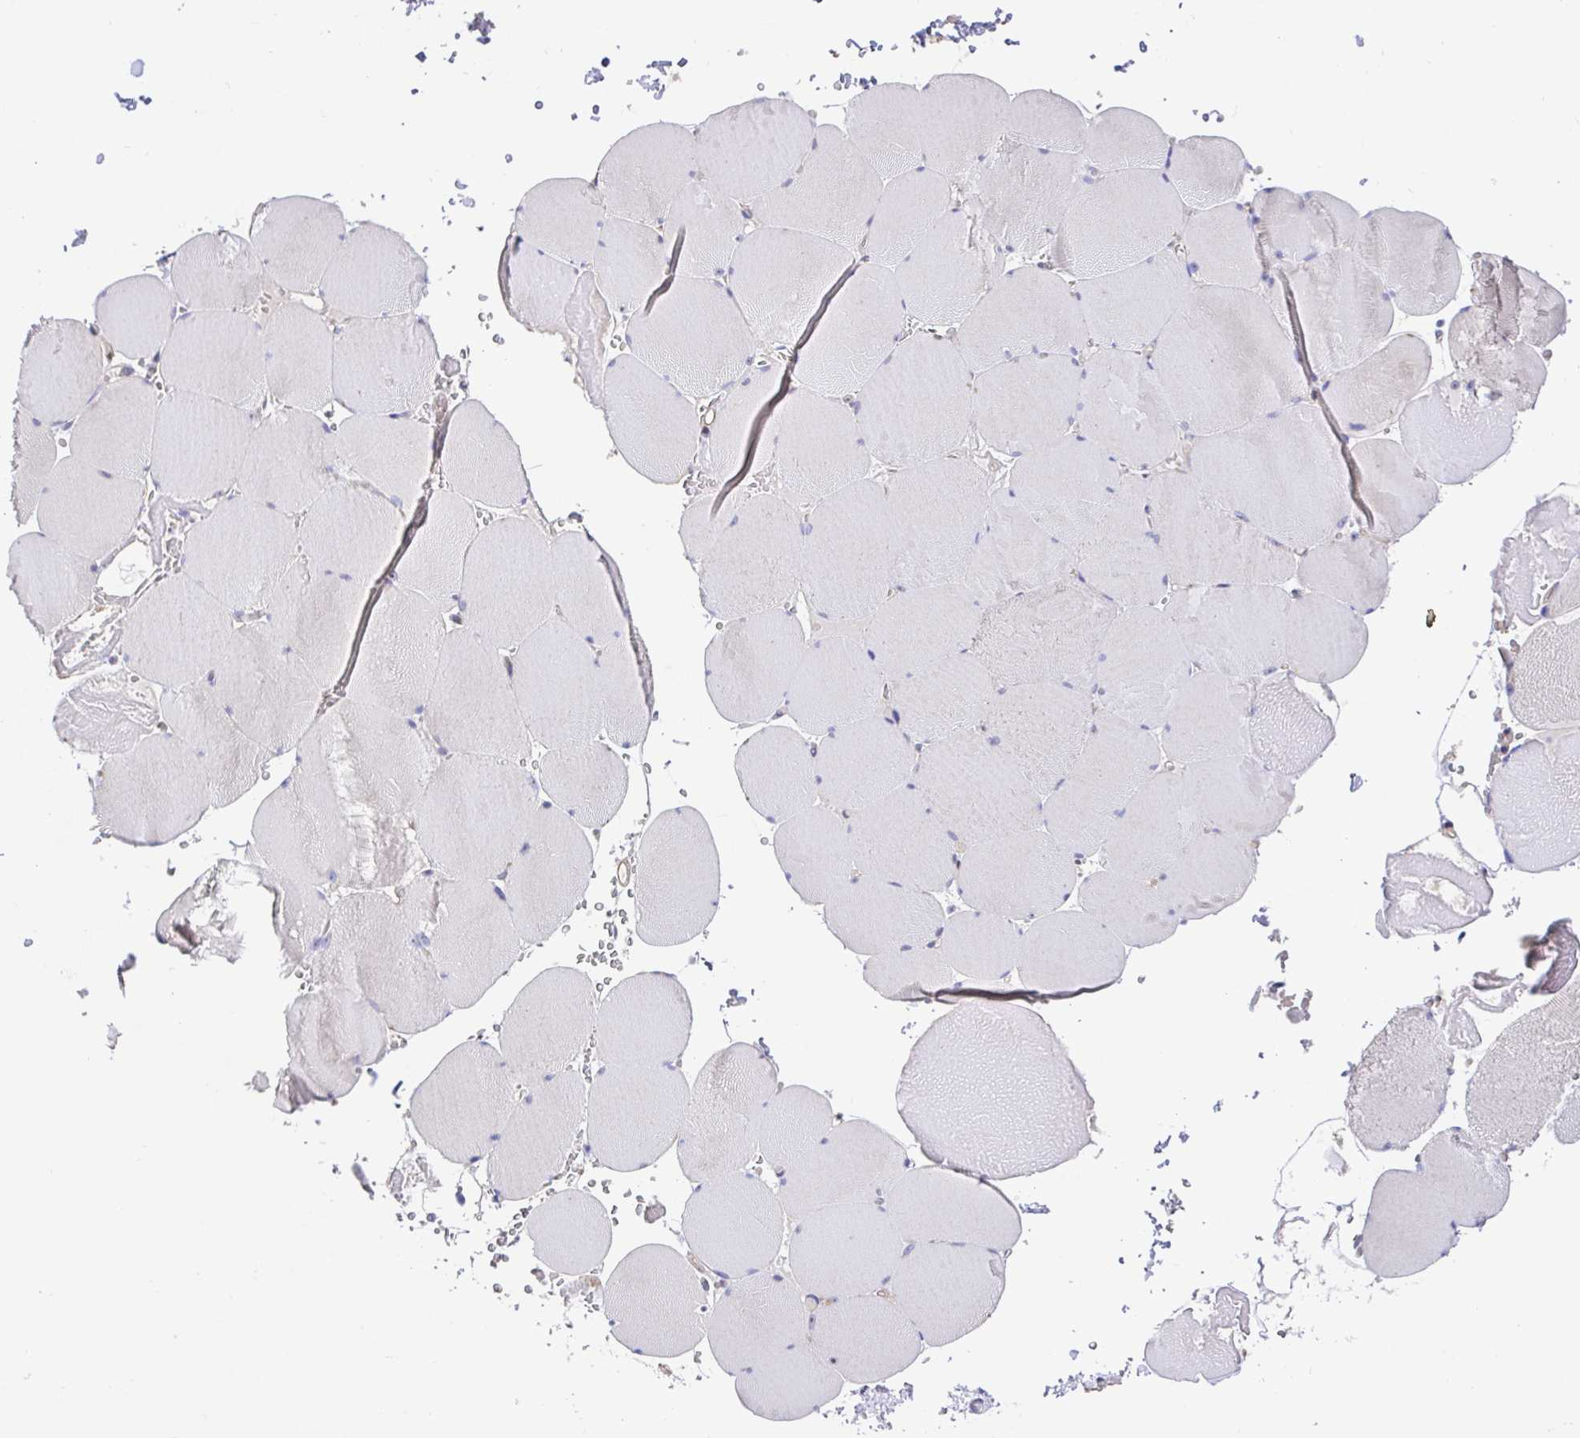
{"staining": {"intensity": "negative", "quantity": "none", "location": "none"}, "tissue": "skeletal muscle", "cell_type": "Myocytes", "image_type": "normal", "snomed": [{"axis": "morphology", "description": "Normal tissue, NOS"}, {"axis": "topography", "description": "Skeletal muscle"}, {"axis": "topography", "description": "Head-Neck"}], "caption": "The IHC histopathology image has no significant staining in myocytes of skeletal muscle. The staining is performed using DAB (3,3'-diaminobenzidine) brown chromogen with nuclei counter-stained in using hematoxylin.", "gene": "TIMELESS", "patient": {"sex": "male", "age": 66}}